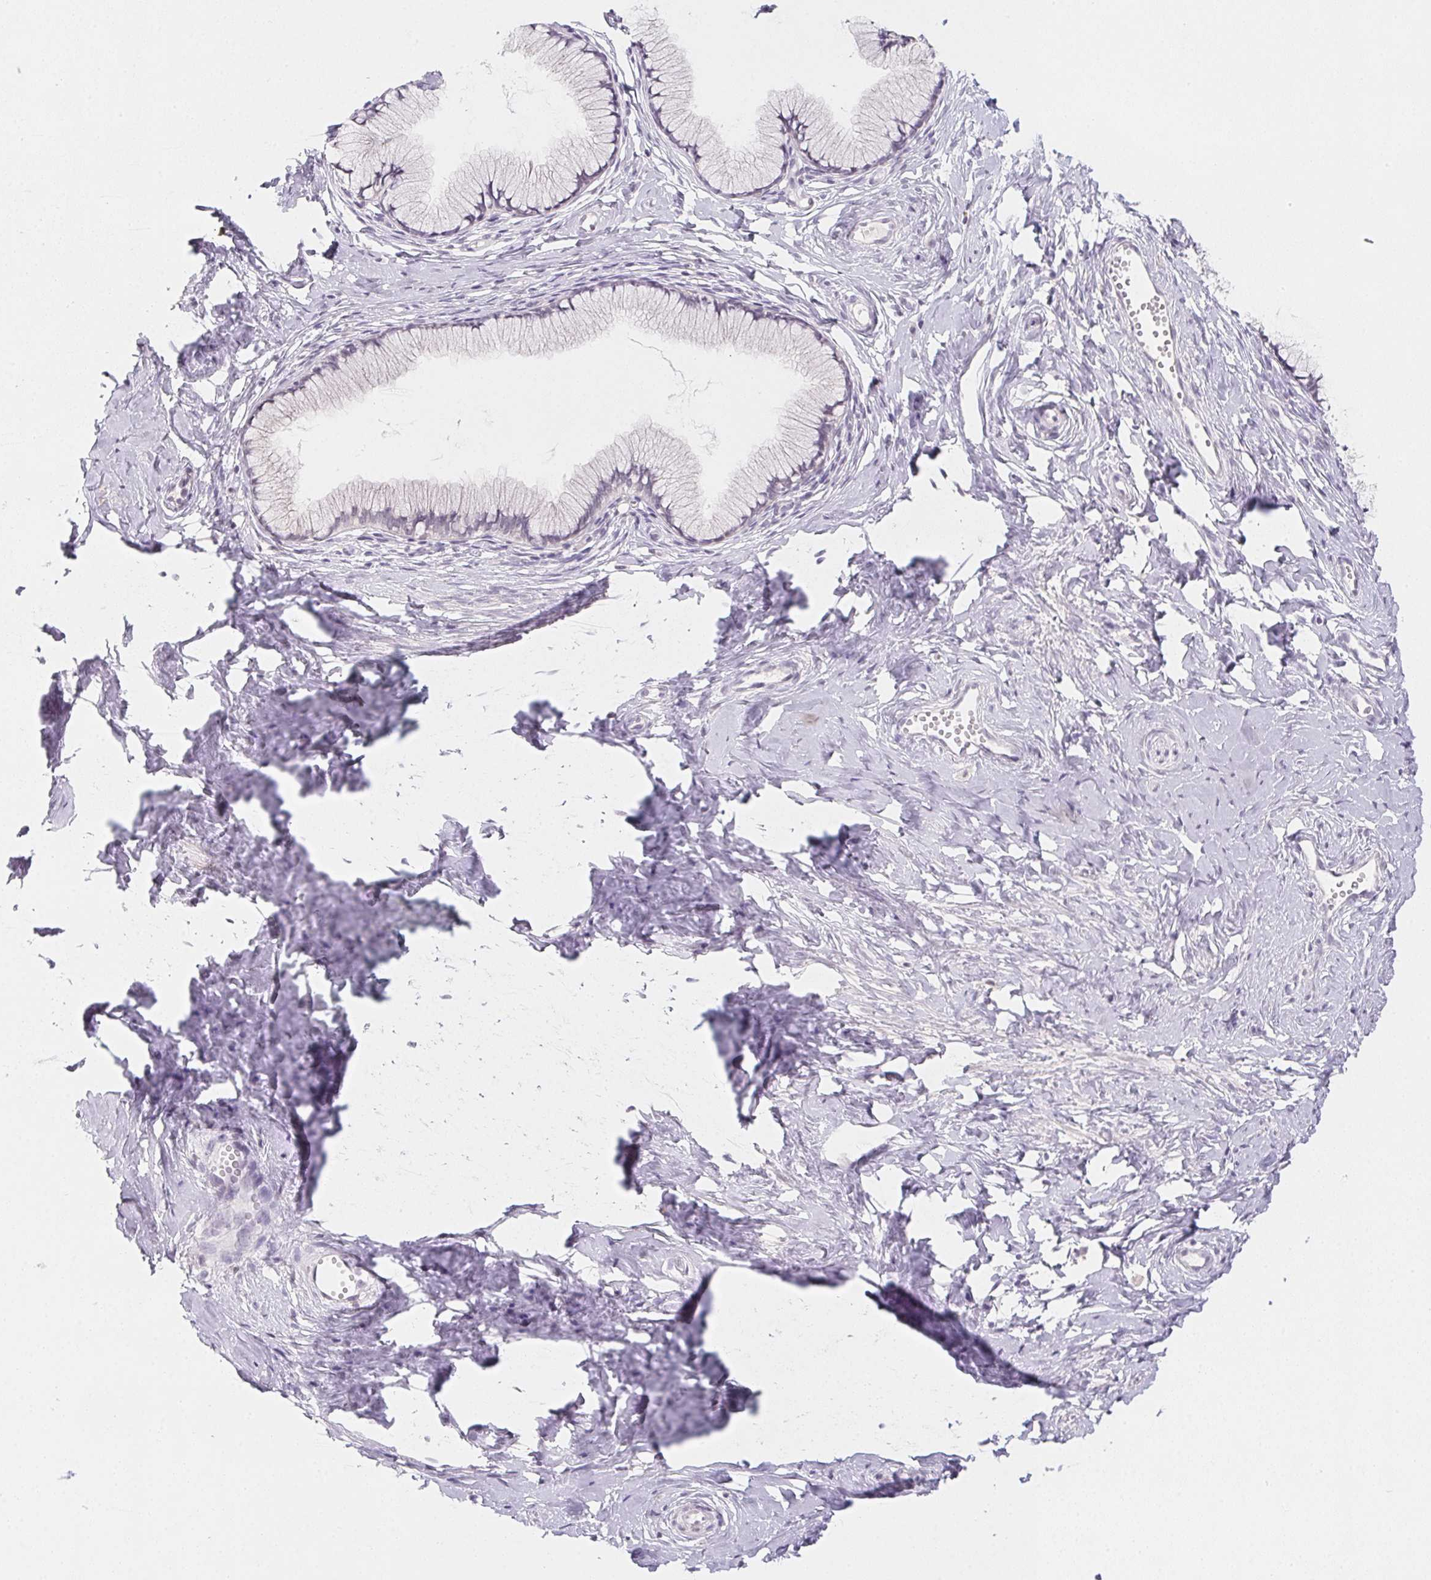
{"staining": {"intensity": "negative", "quantity": "none", "location": "none"}, "tissue": "cervix", "cell_type": "Glandular cells", "image_type": "normal", "snomed": [{"axis": "morphology", "description": "Normal tissue, NOS"}, {"axis": "topography", "description": "Cervix"}], "caption": "The image displays no staining of glandular cells in unremarkable cervix.", "gene": "SLC6A18", "patient": {"sex": "female", "age": 40}}